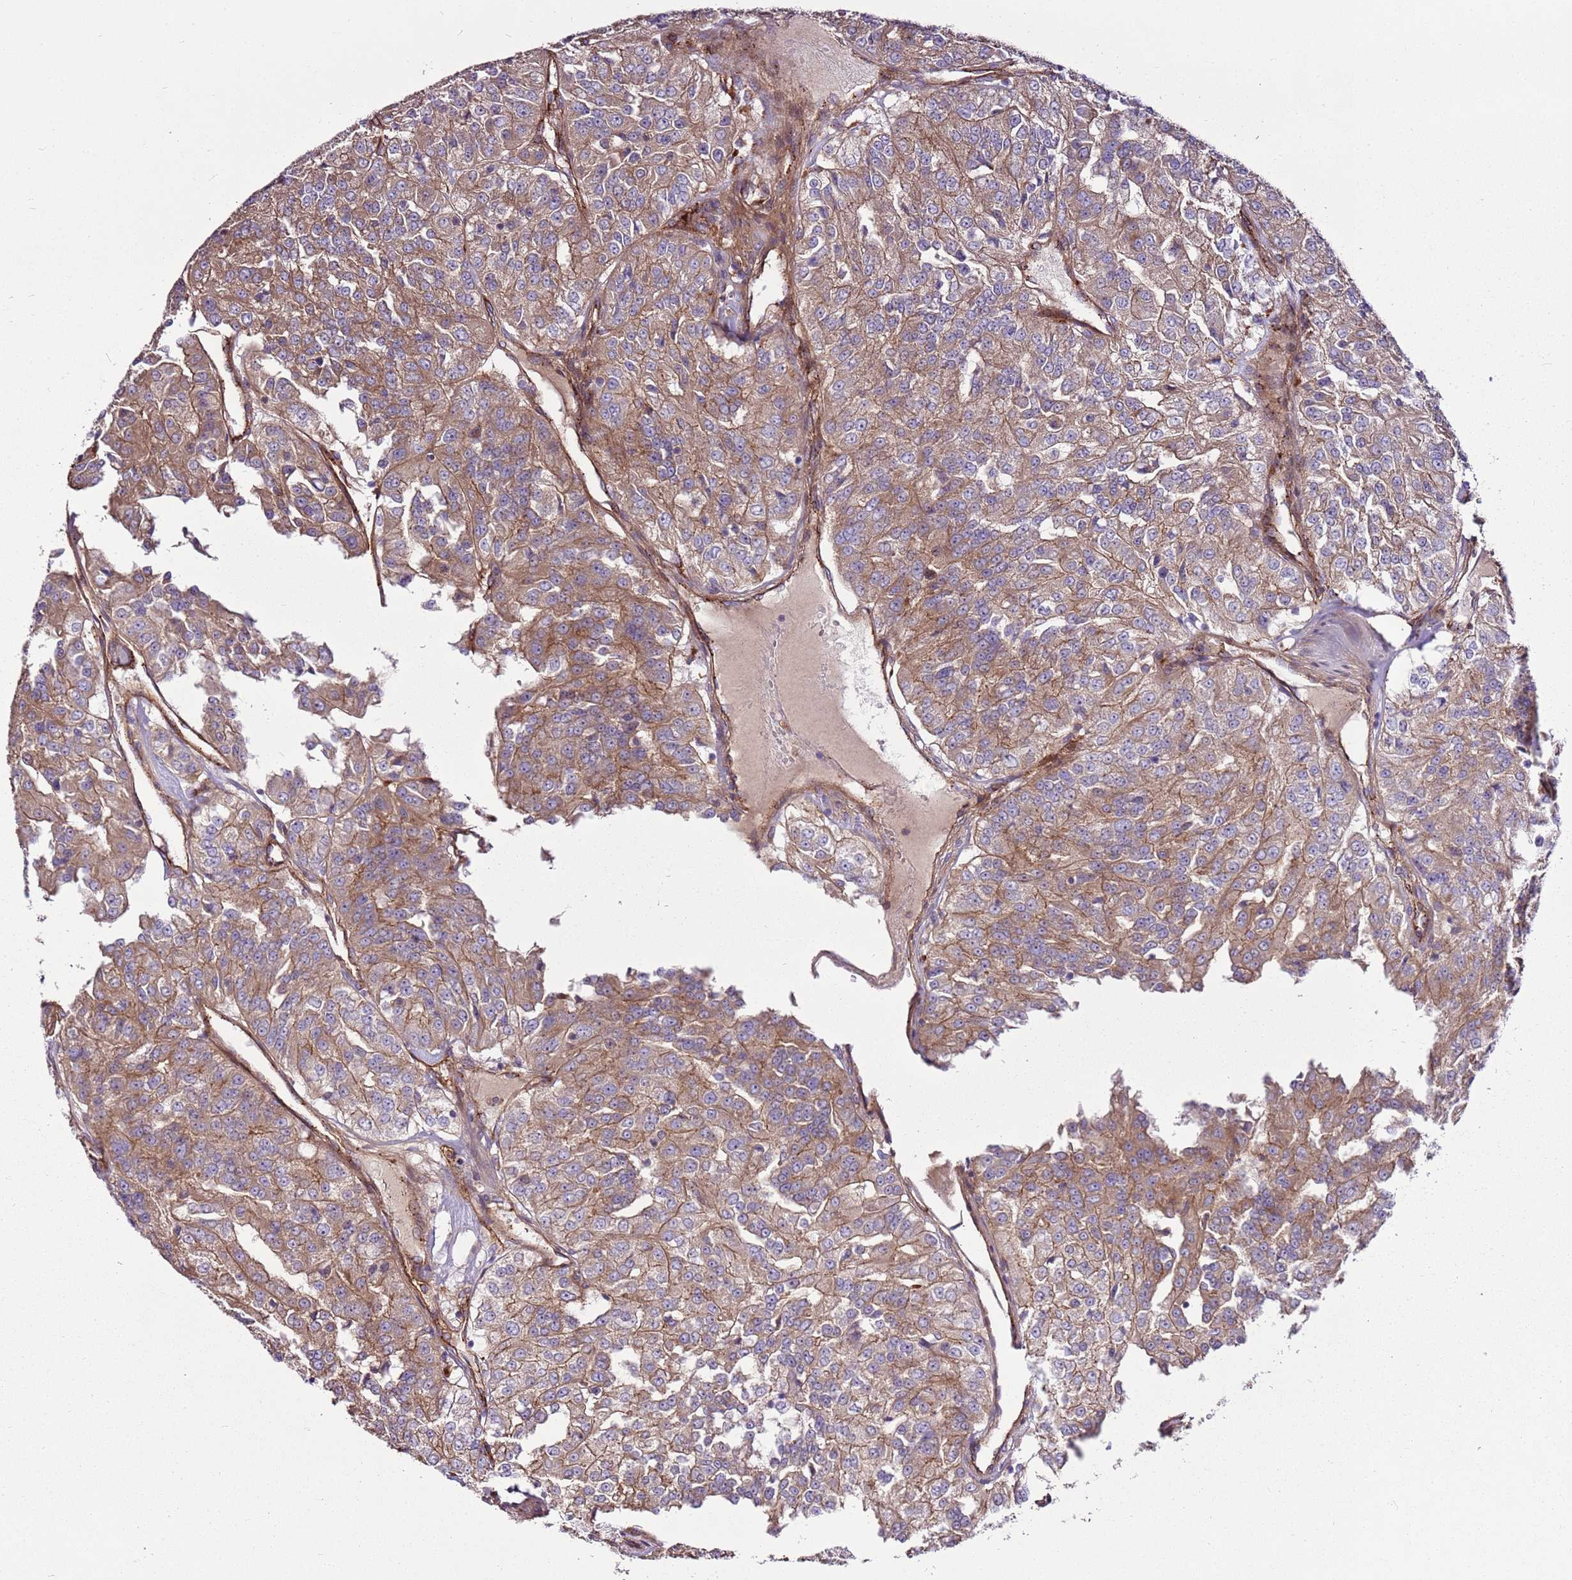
{"staining": {"intensity": "moderate", "quantity": ">75%", "location": "cytoplasmic/membranous"}, "tissue": "renal cancer", "cell_type": "Tumor cells", "image_type": "cancer", "snomed": [{"axis": "morphology", "description": "Adenocarcinoma, NOS"}, {"axis": "topography", "description": "Kidney"}], "caption": "This micrograph demonstrates IHC staining of human renal cancer, with medium moderate cytoplasmic/membranous positivity in approximately >75% of tumor cells.", "gene": "ZNF827", "patient": {"sex": "female", "age": 63}}